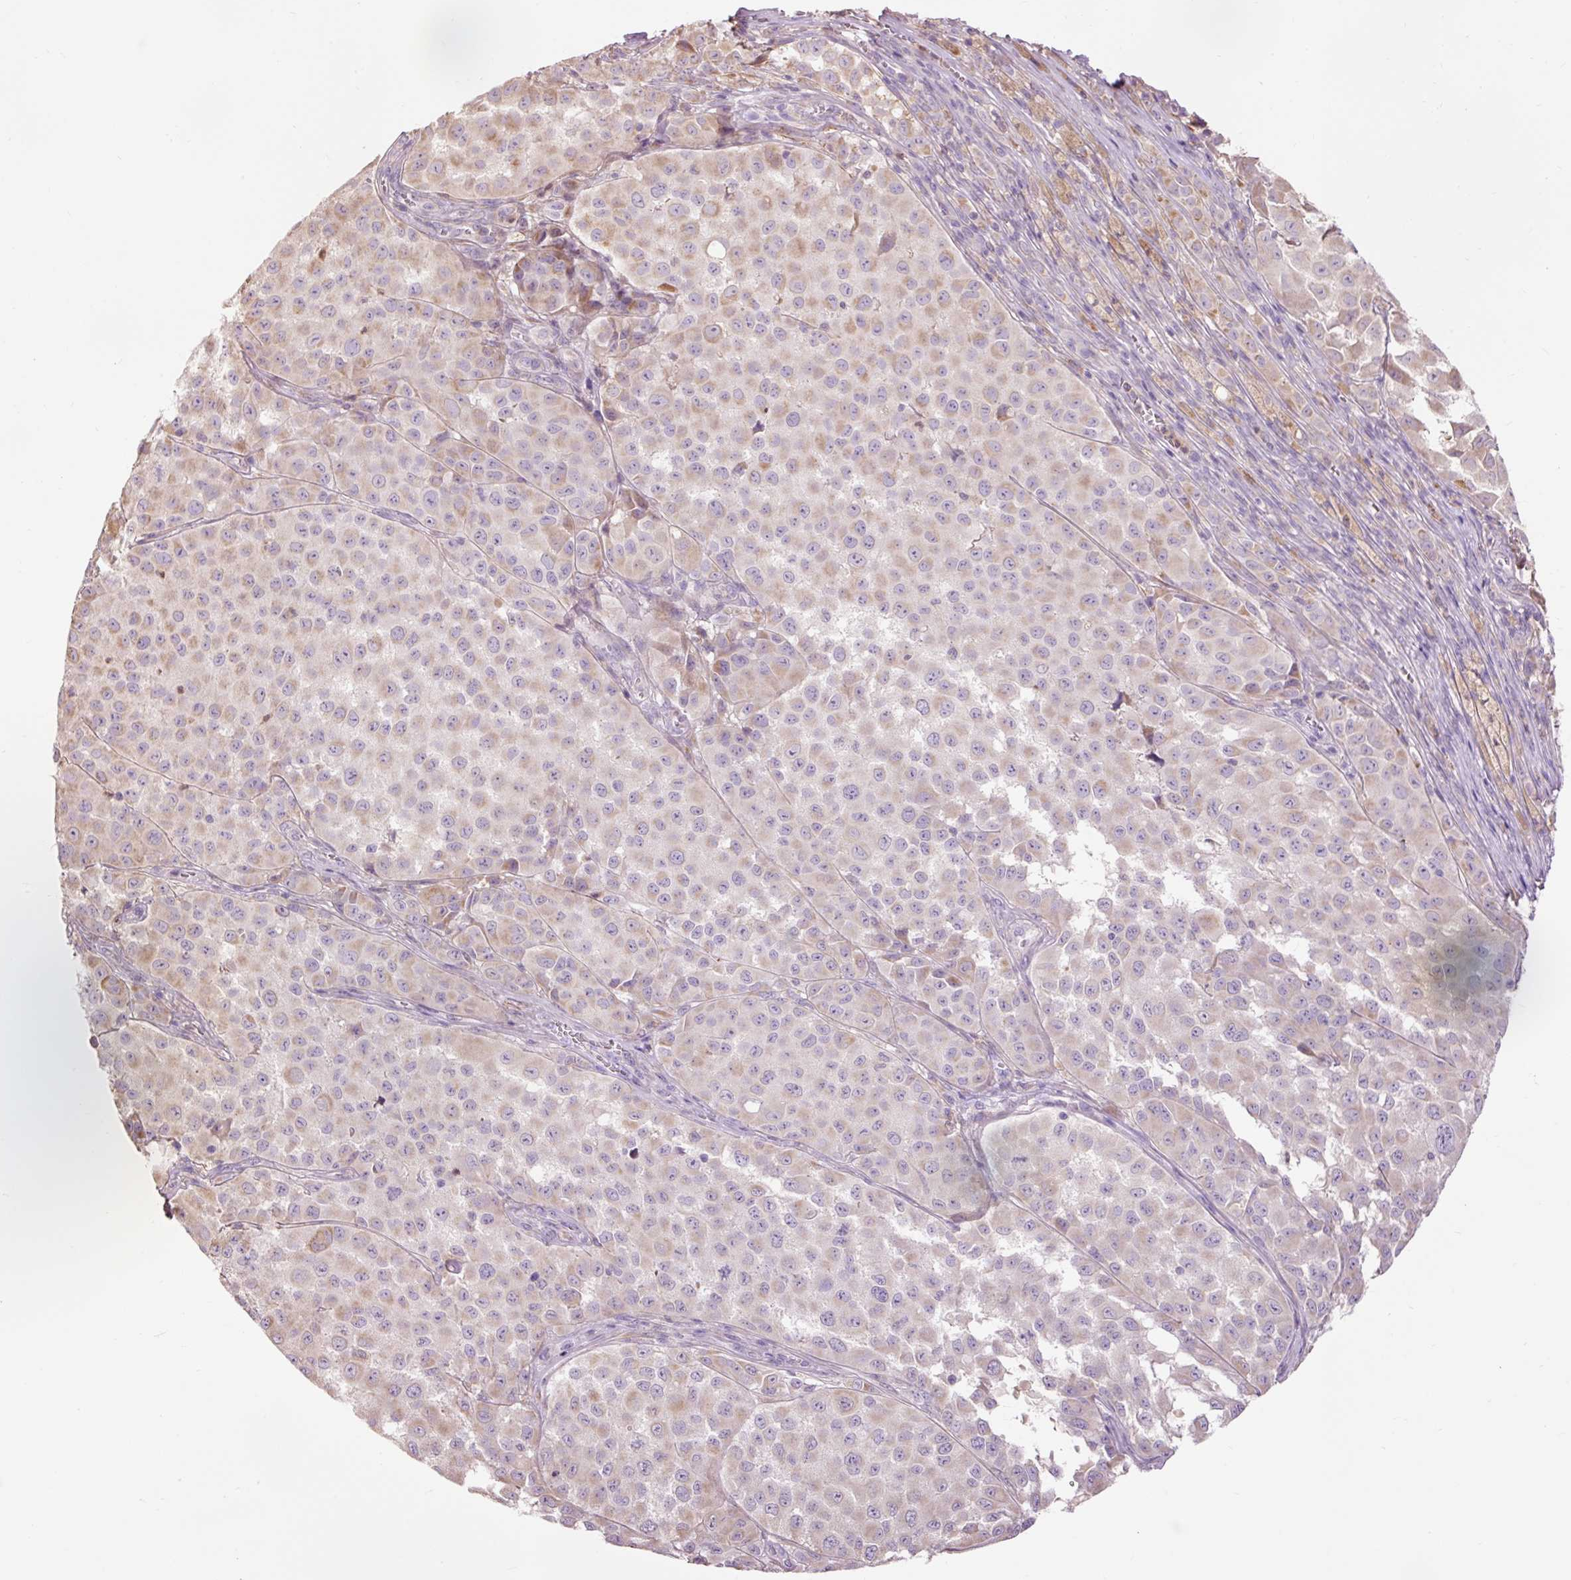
{"staining": {"intensity": "weak", "quantity": "25%-75%", "location": "cytoplasmic/membranous"}, "tissue": "melanoma", "cell_type": "Tumor cells", "image_type": "cancer", "snomed": [{"axis": "morphology", "description": "Malignant melanoma, NOS"}, {"axis": "topography", "description": "Skin"}], "caption": "Immunohistochemical staining of malignant melanoma exhibits weak cytoplasmic/membranous protein positivity in about 25%-75% of tumor cells.", "gene": "PRDX5", "patient": {"sex": "male", "age": 64}}